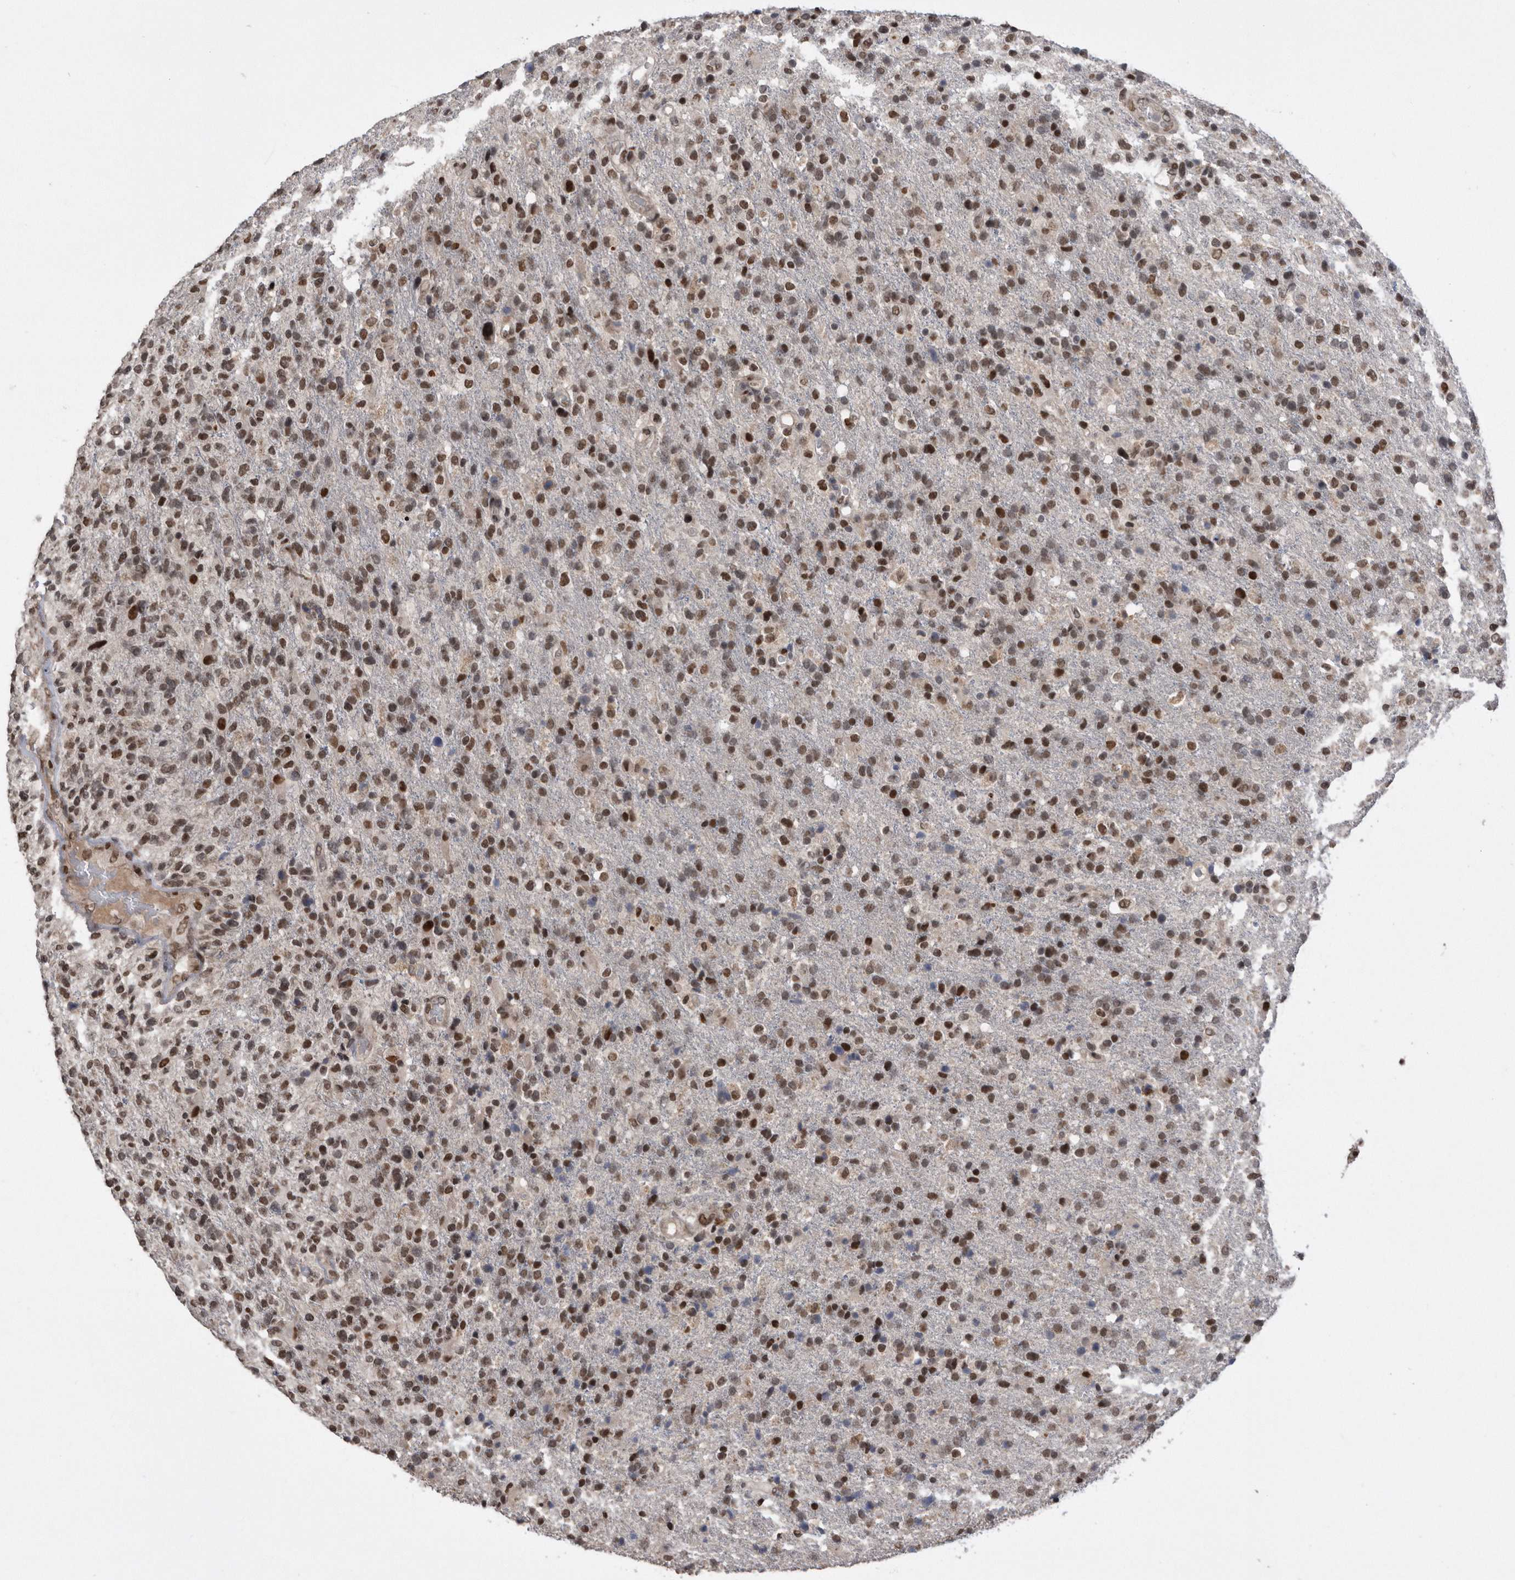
{"staining": {"intensity": "moderate", "quantity": ">75%", "location": "nuclear"}, "tissue": "glioma", "cell_type": "Tumor cells", "image_type": "cancer", "snomed": [{"axis": "morphology", "description": "Glioma, malignant, High grade"}, {"axis": "topography", "description": "Brain"}], "caption": "The image exhibits staining of malignant glioma (high-grade), revealing moderate nuclear protein expression (brown color) within tumor cells. (IHC, brightfield microscopy, high magnification).", "gene": "TDRD3", "patient": {"sex": "male", "age": 72}}